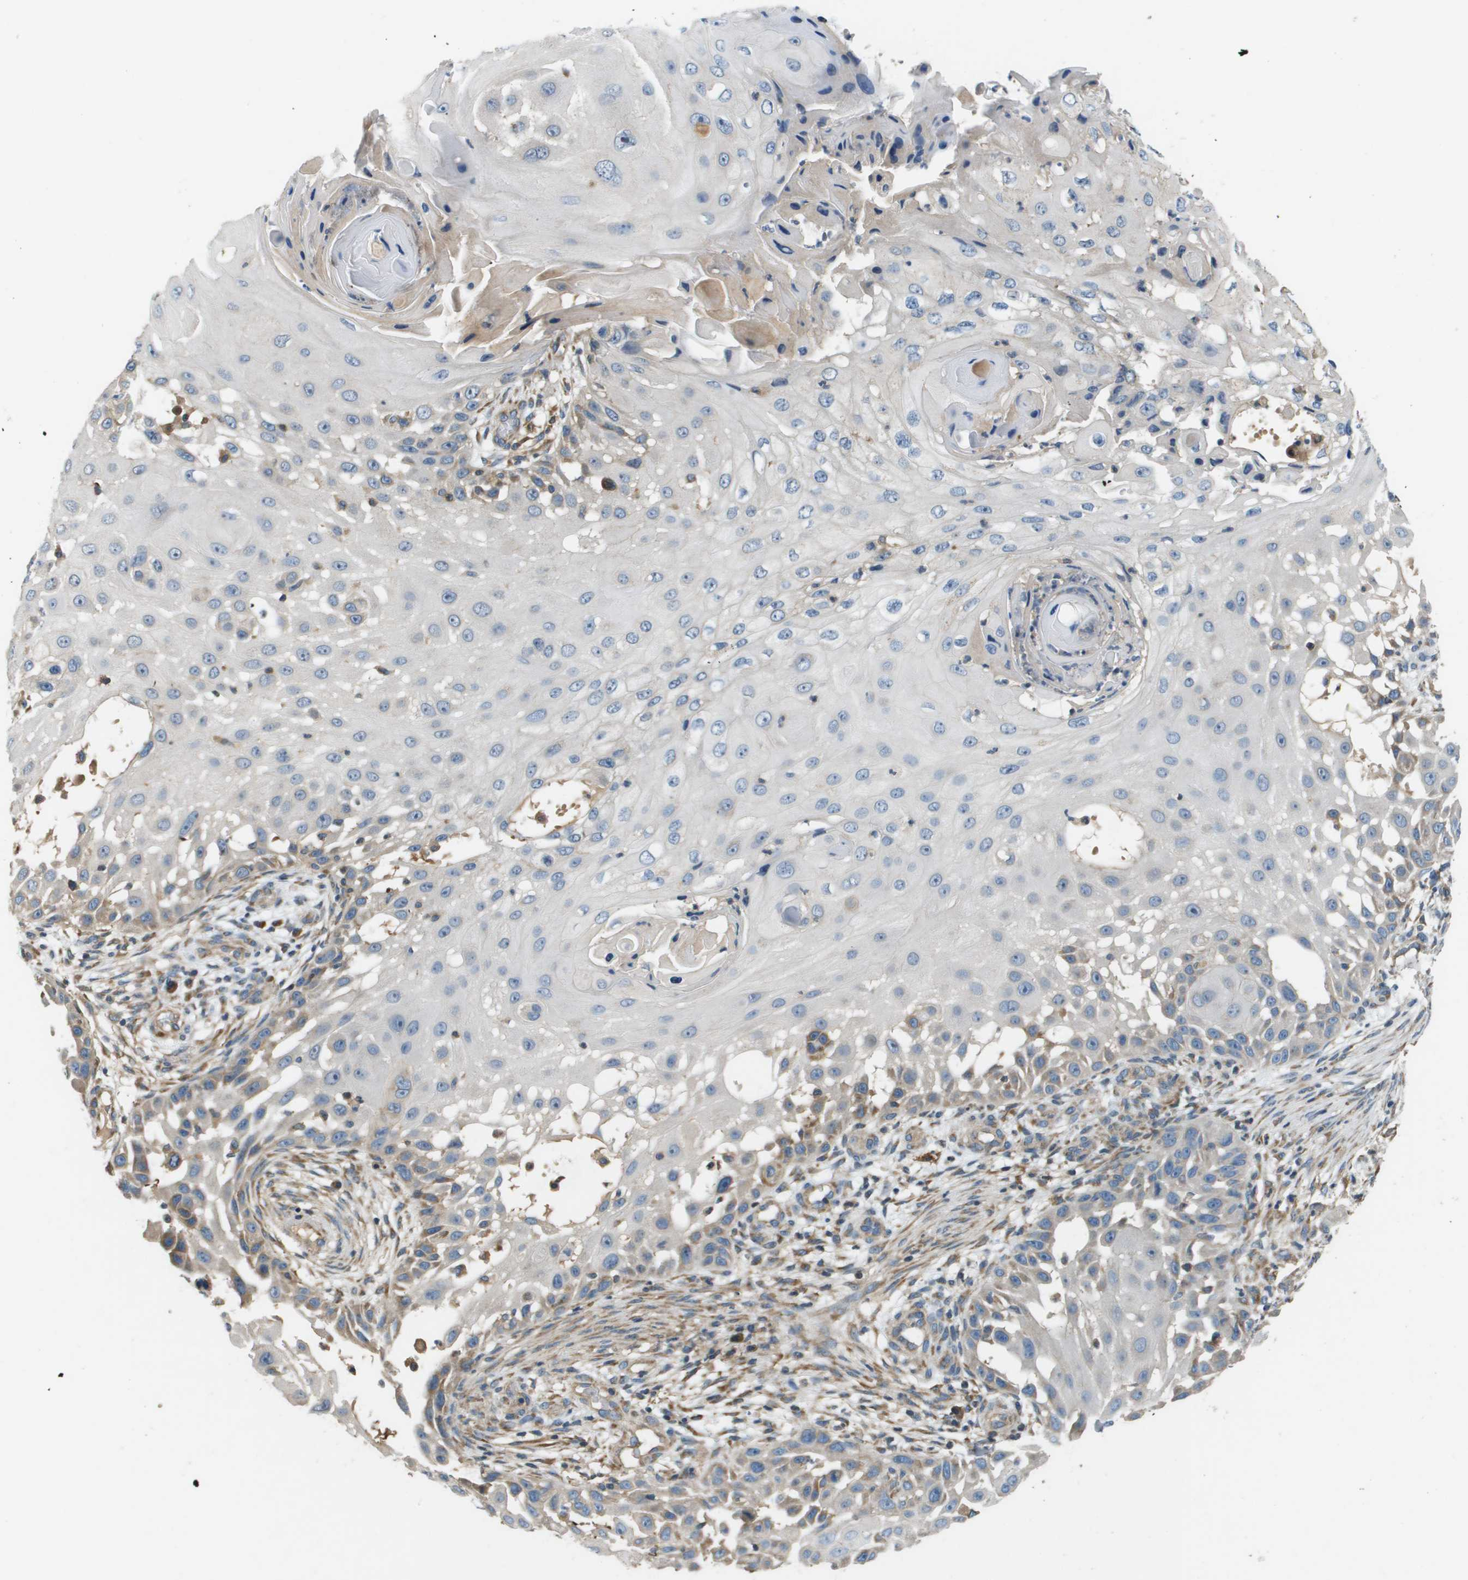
{"staining": {"intensity": "negative", "quantity": "none", "location": "none"}, "tissue": "skin cancer", "cell_type": "Tumor cells", "image_type": "cancer", "snomed": [{"axis": "morphology", "description": "Squamous cell carcinoma, NOS"}, {"axis": "topography", "description": "Skin"}], "caption": "High magnification brightfield microscopy of skin cancer stained with DAB (3,3'-diaminobenzidine) (brown) and counterstained with hematoxylin (blue): tumor cells show no significant expression.", "gene": "SAMSN1", "patient": {"sex": "female", "age": 44}}